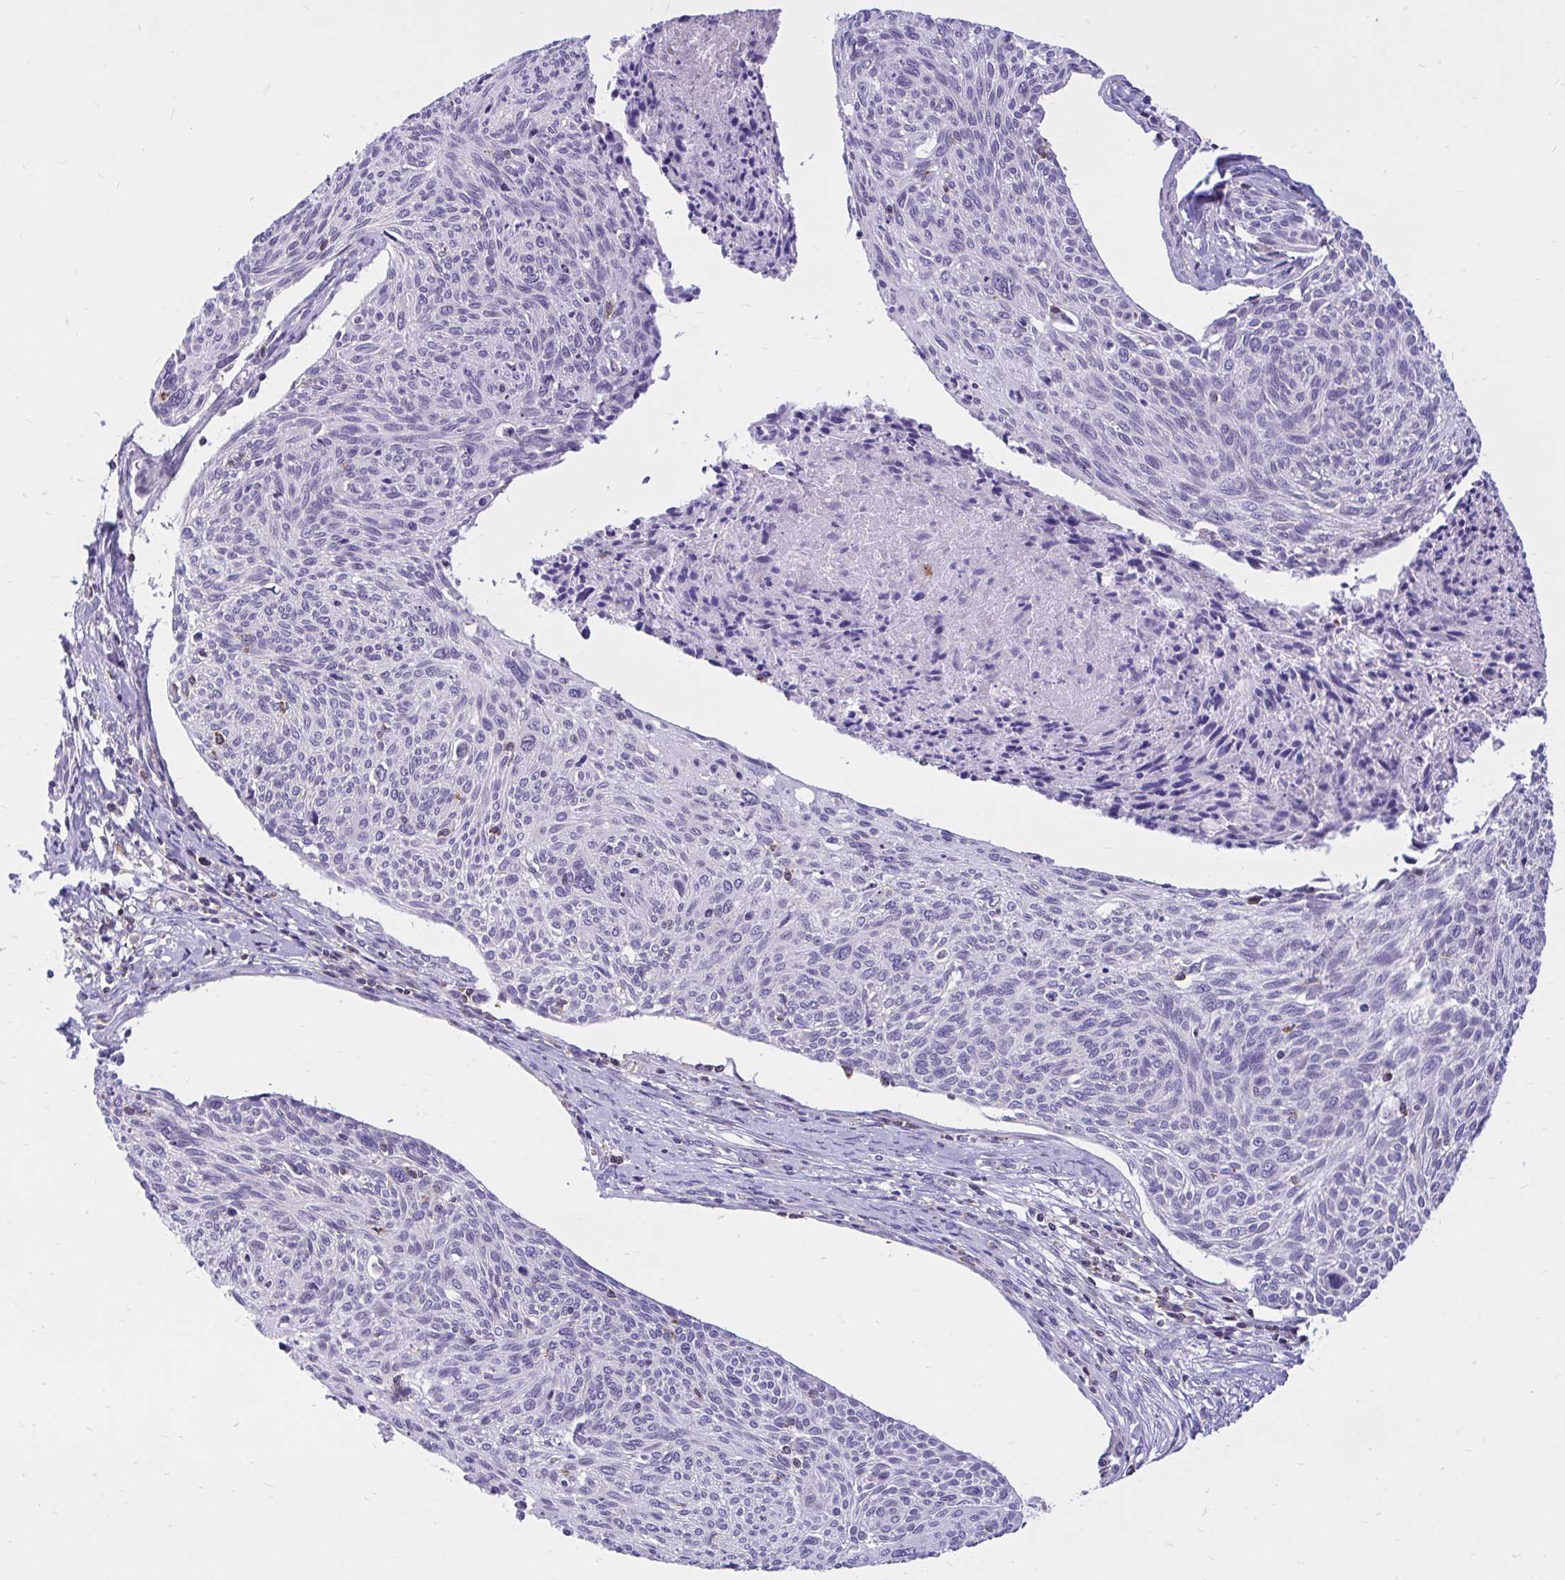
{"staining": {"intensity": "negative", "quantity": "none", "location": "none"}, "tissue": "cervical cancer", "cell_type": "Tumor cells", "image_type": "cancer", "snomed": [{"axis": "morphology", "description": "Squamous cell carcinoma, NOS"}, {"axis": "topography", "description": "Cervix"}], "caption": "DAB (3,3'-diaminobenzidine) immunohistochemical staining of human squamous cell carcinoma (cervical) reveals no significant positivity in tumor cells.", "gene": "CXCL8", "patient": {"sex": "female", "age": 49}}